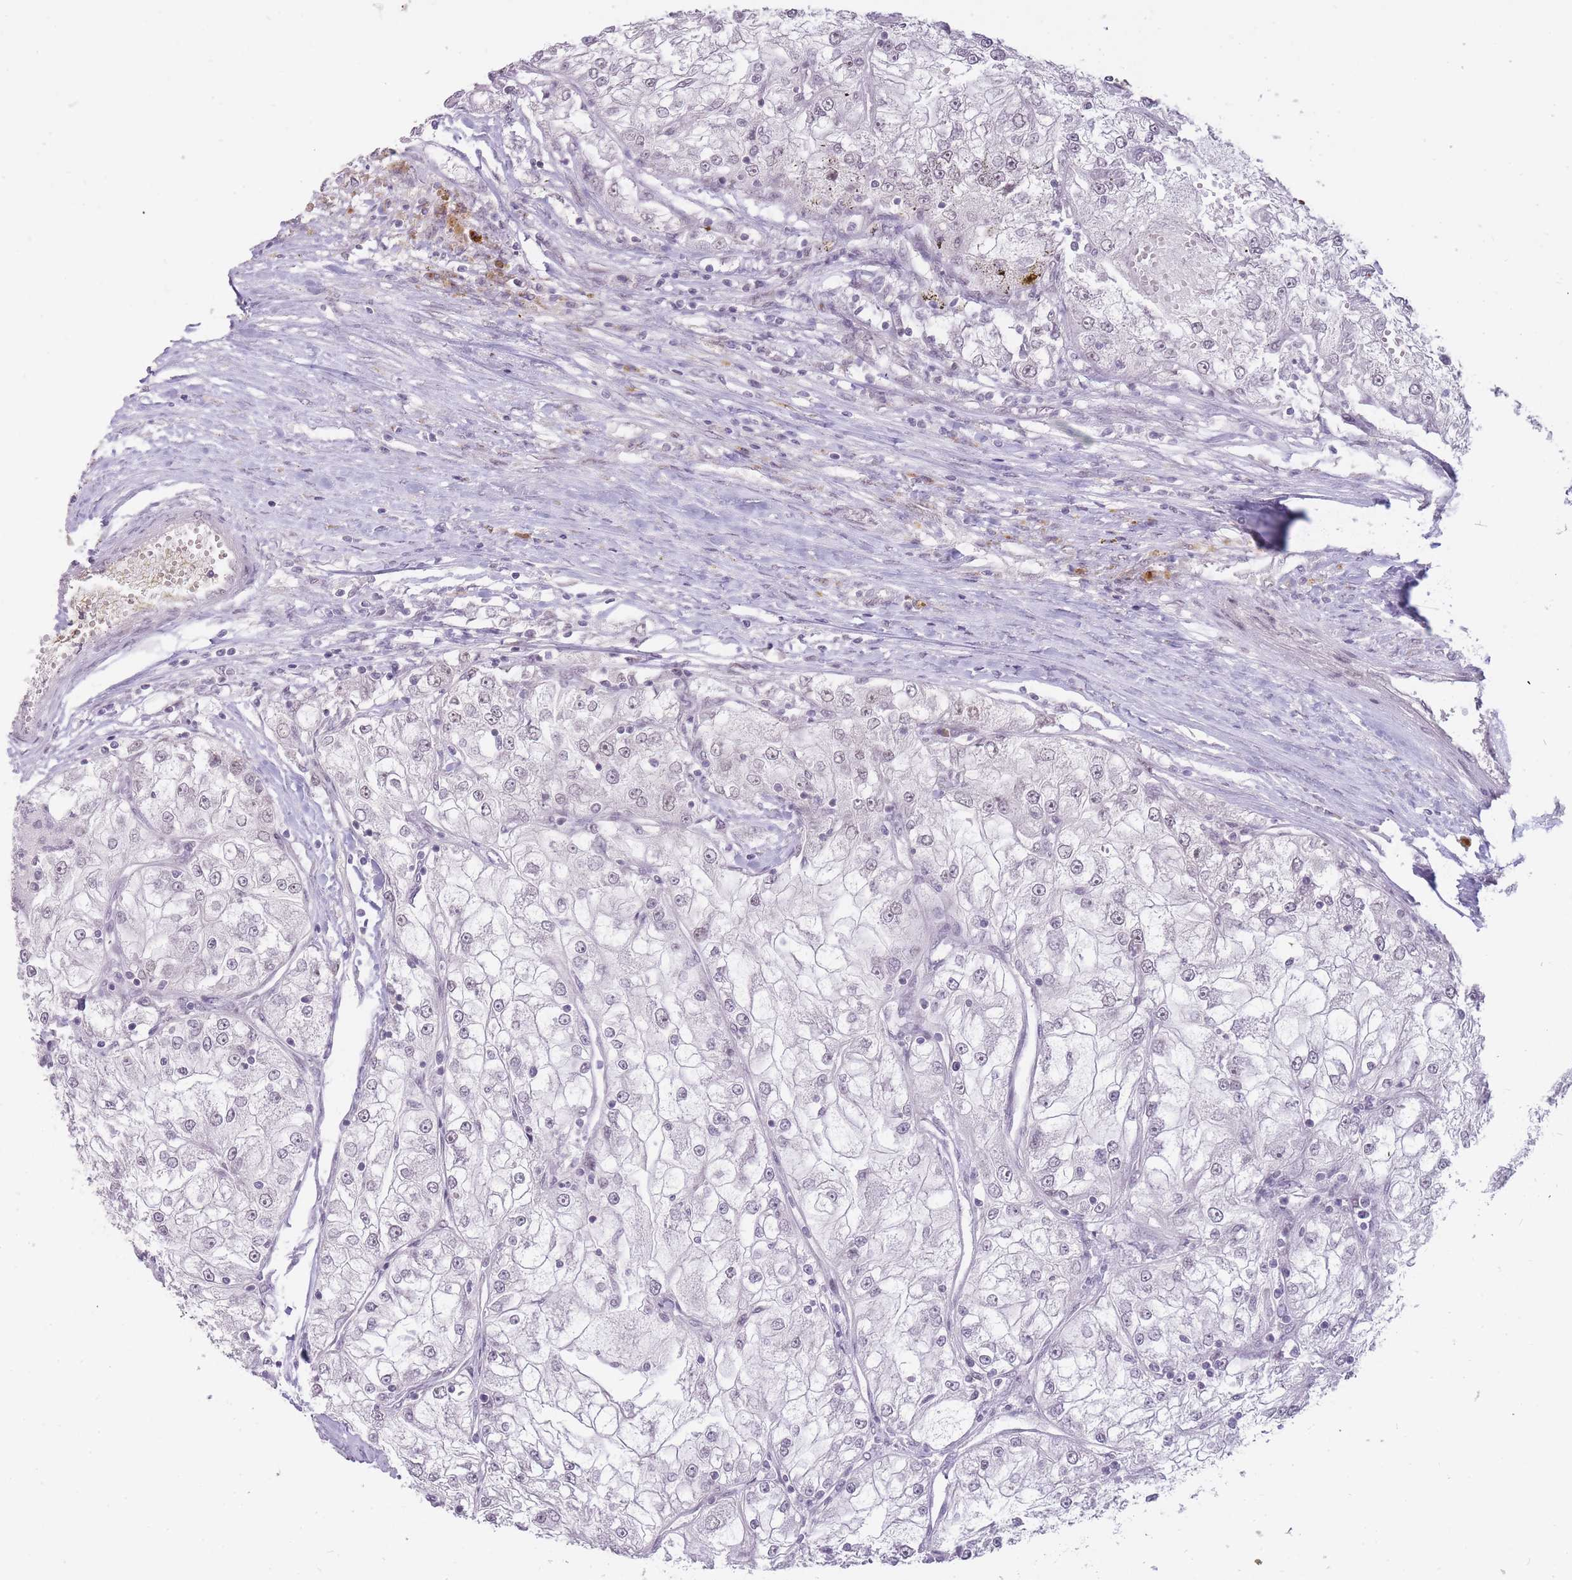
{"staining": {"intensity": "negative", "quantity": "none", "location": "none"}, "tissue": "renal cancer", "cell_type": "Tumor cells", "image_type": "cancer", "snomed": [{"axis": "morphology", "description": "Adenocarcinoma, NOS"}, {"axis": "topography", "description": "Kidney"}], "caption": "Immunohistochemistry of human adenocarcinoma (renal) displays no staining in tumor cells. Brightfield microscopy of immunohistochemistry stained with DAB (3,3'-diaminobenzidine) (brown) and hematoxylin (blue), captured at high magnification.", "gene": "HNRNPUL1", "patient": {"sex": "female", "age": 72}}